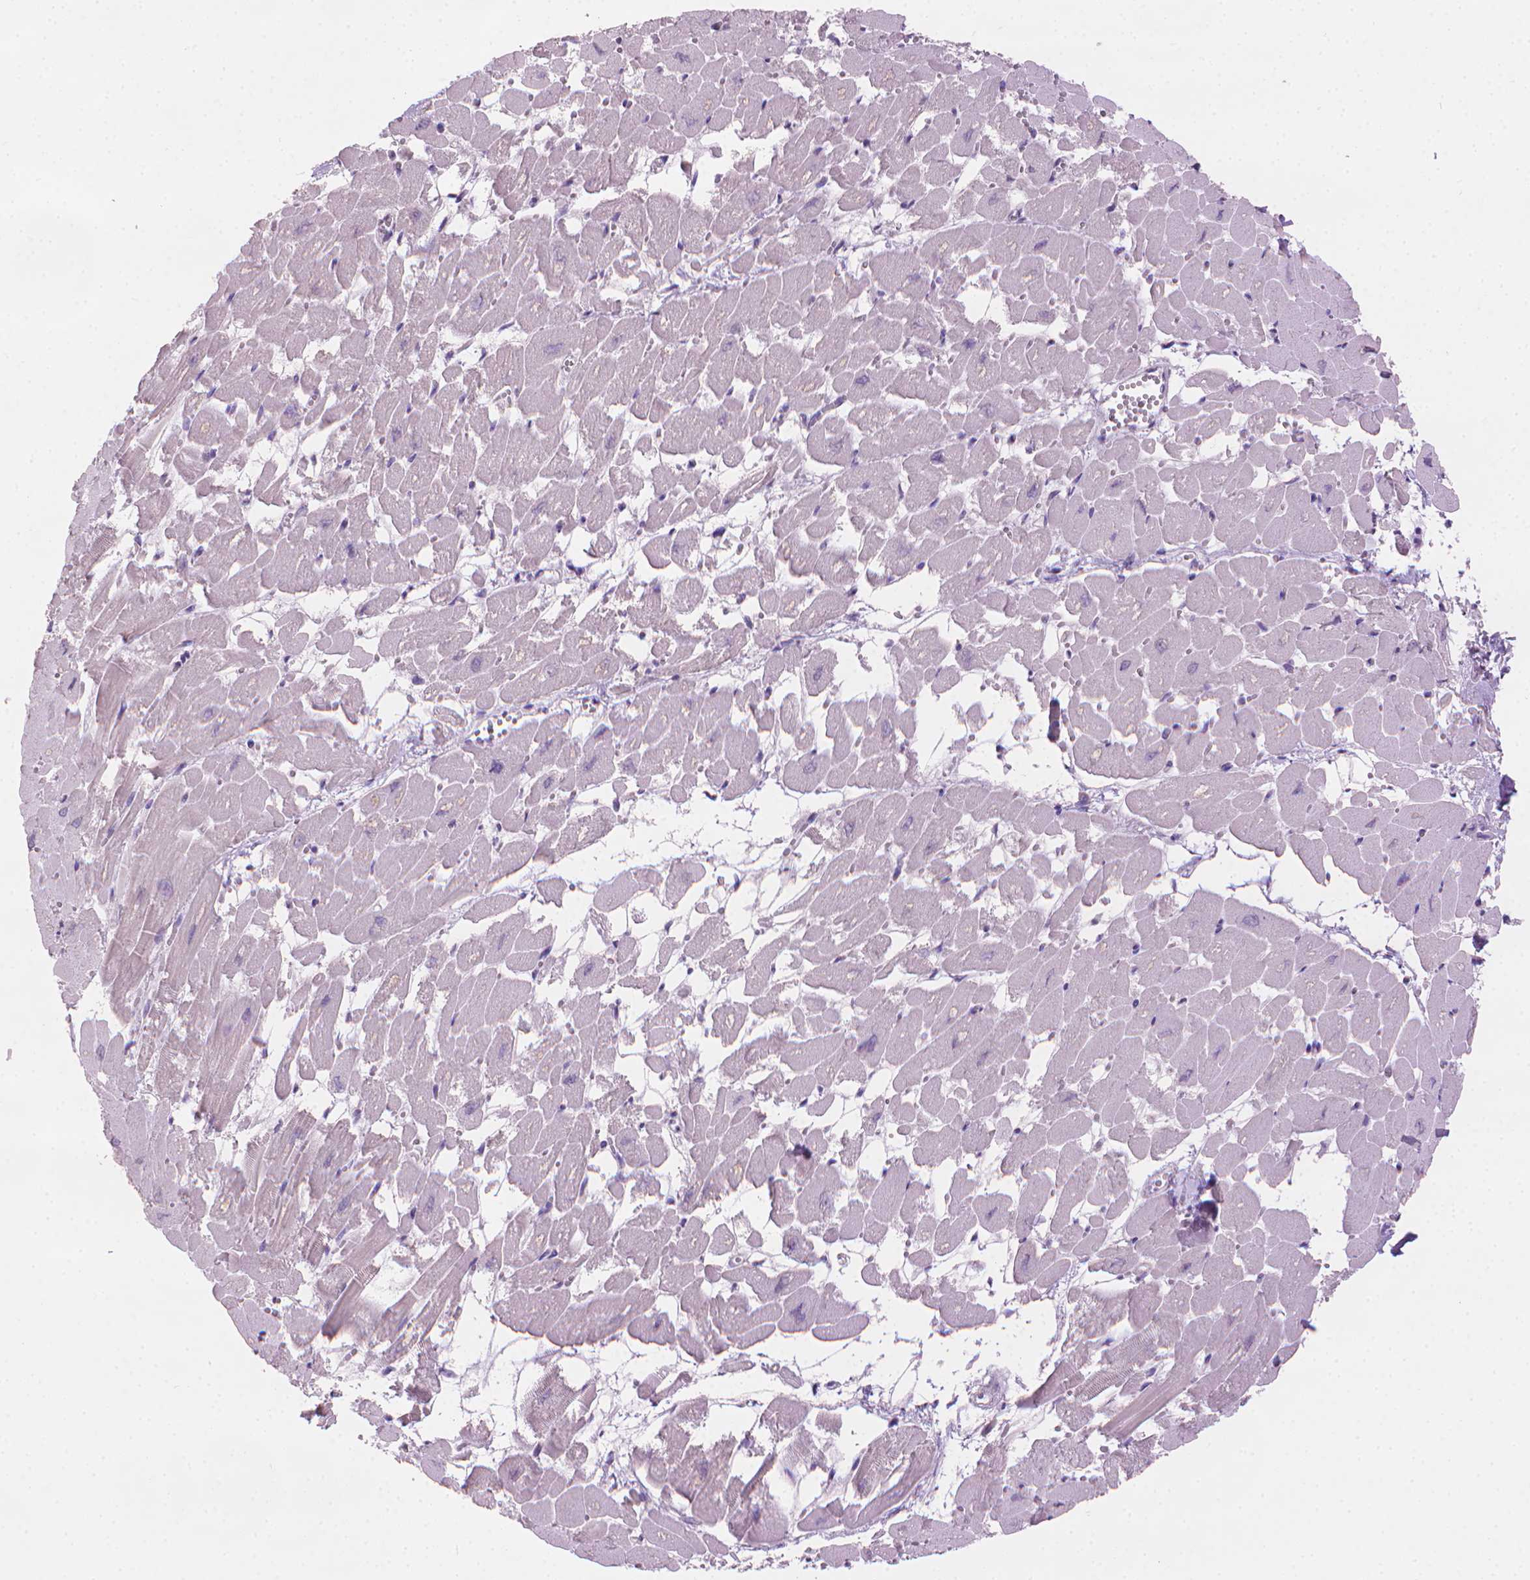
{"staining": {"intensity": "negative", "quantity": "none", "location": "none"}, "tissue": "heart muscle", "cell_type": "Cardiomyocytes", "image_type": "normal", "snomed": [{"axis": "morphology", "description": "Normal tissue, NOS"}, {"axis": "topography", "description": "Heart"}], "caption": "IHC of benign human heart muscle shows no positivity in cardiomyocytes.", "gene": "MLANA", "patient": {"sex": "female", "age": 52}}